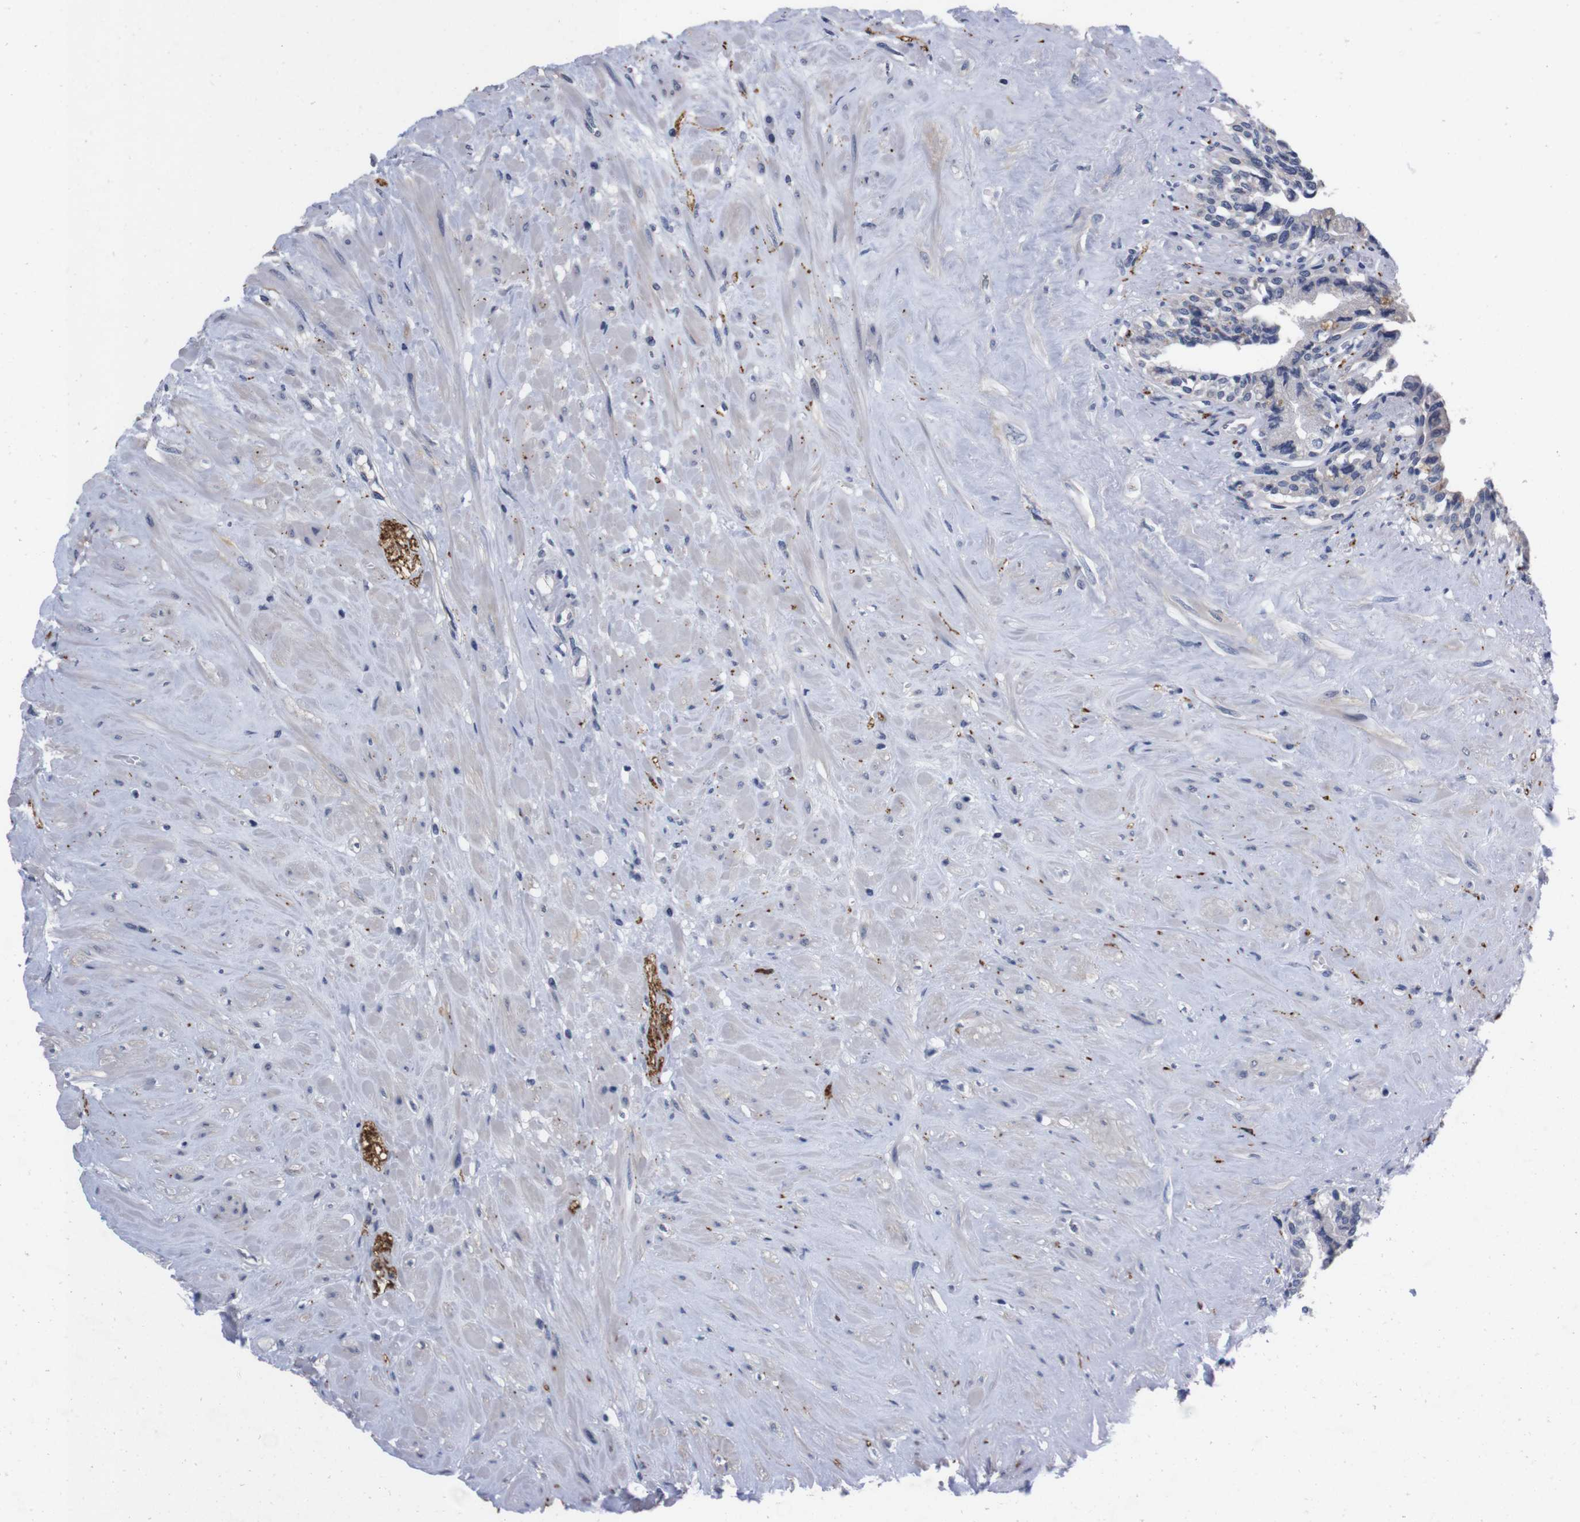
{"staining": {"intensity": "weak", "quantity": "<25%", "location": "cytoplasmic/membranous"}, "tissue": "seminal vesicle", "cell_type": "Glandular cells", "image_type": "normal", "snomed": [{"axis": "morphology", "description": "Normal tissue, NOS"}, {"axis": "topography", "description": "Seminal veicle"}], "caption": "DAB (3,3'-diaminobenzidine) immunohistochemical staining of benign seminal vesicle shows no significant positivity in glandular cells. The staining was performed using DAB to visualize the protein expression in brown, while the nuclei were stained in blue with hematoxylin (Magnification: 20x).", "gene": "TNFRSF21", "patient": {"sex": "male", "age": 63}}